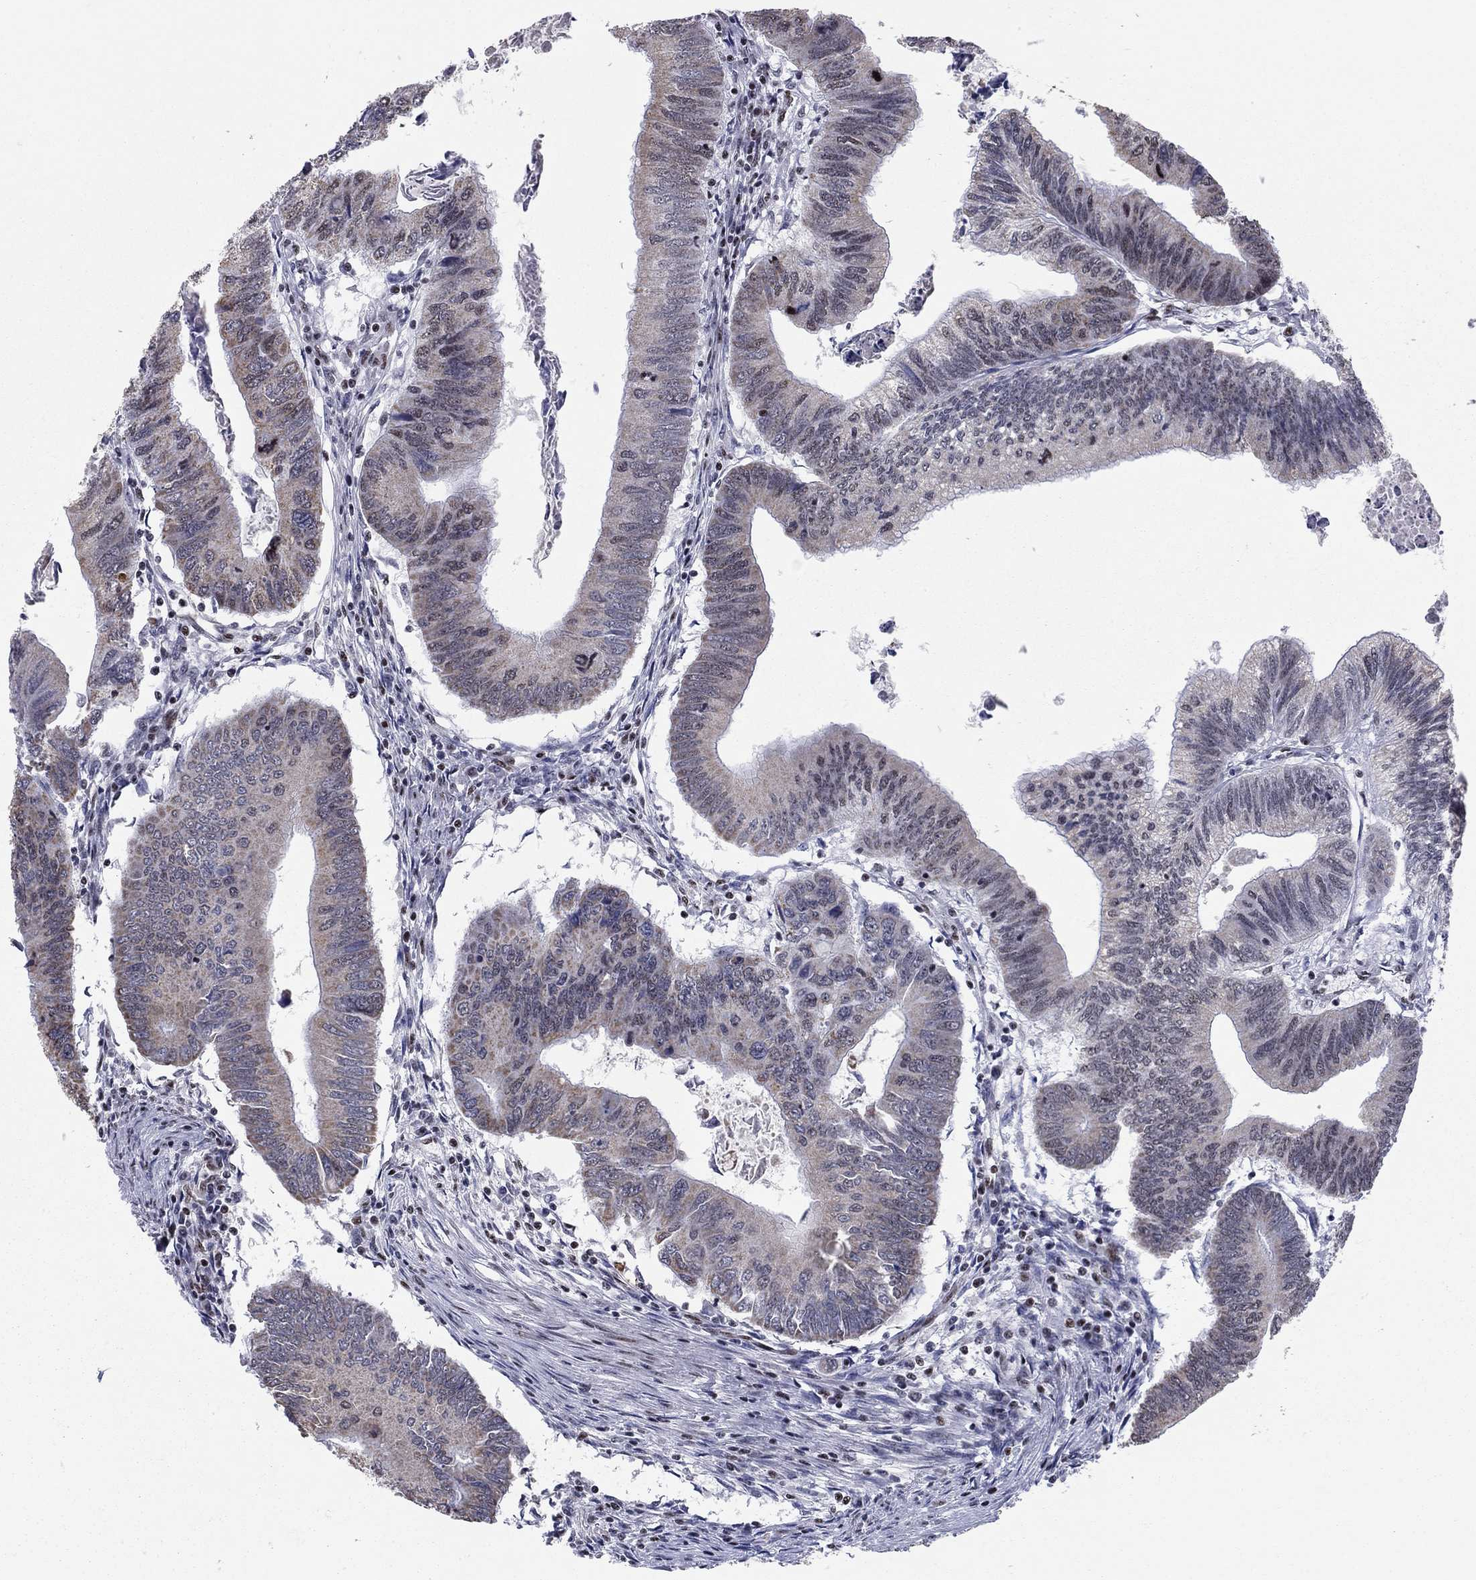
{"staining": {"intensity": "weak", "quantity": "<25%", "location": "cytoplasmic/membranous,nuclear"}, "tissue": "colorectal cancer", "cell_type": "Tumor cells", "image_type": "cancer", "snomed": [{"axis": "morphology", "description": "Adenocarcinoma, NOS"}, {"axis": "topography", "description": "Colon"}], "caption": "The photomicrograph displays no significant expression in tumor cells of colorectal cancer (adenocarcinoma).", "gene": "N4BP2", "patient": {"sex": "male", "age": 53}}